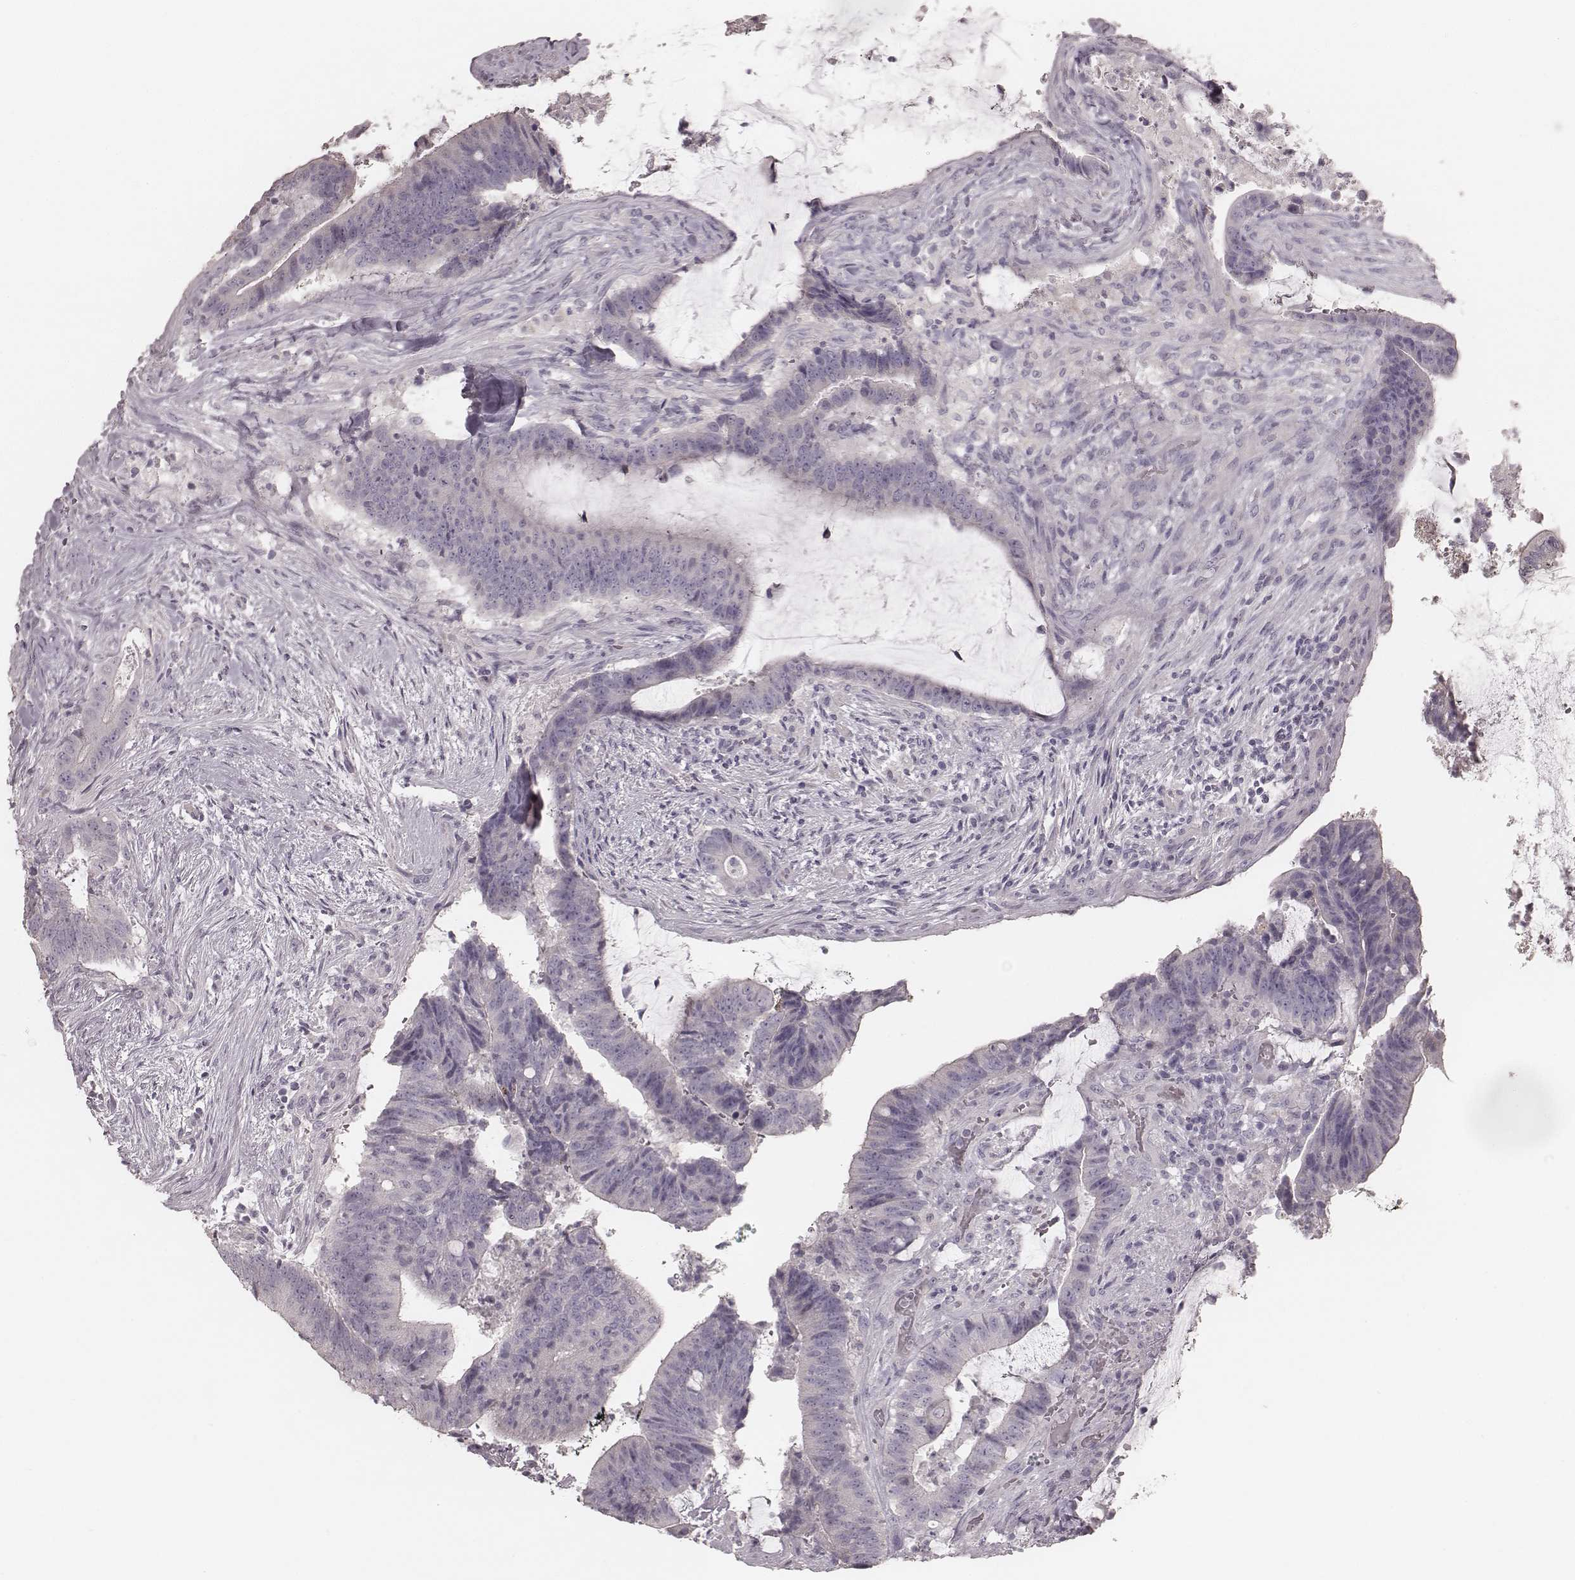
{"staining": {"intensity": "negative", "quantity": "none", "location": "none"}, "tissue": "colorectal cancer", "cell_type": "Tumor cells", "image_type": "cancer", "snomed": [{"axis": "morphology", "description": "Adenocarcinoma, NOS"}, {"axis": "topography", "description": "Colon"}], "caption": "Immunohistochemical staining of colorectal cancer demonstrates no significant staining in tumor cells.", "gene": "ZP4", "patient": {"sex": "female", "age": 43}}